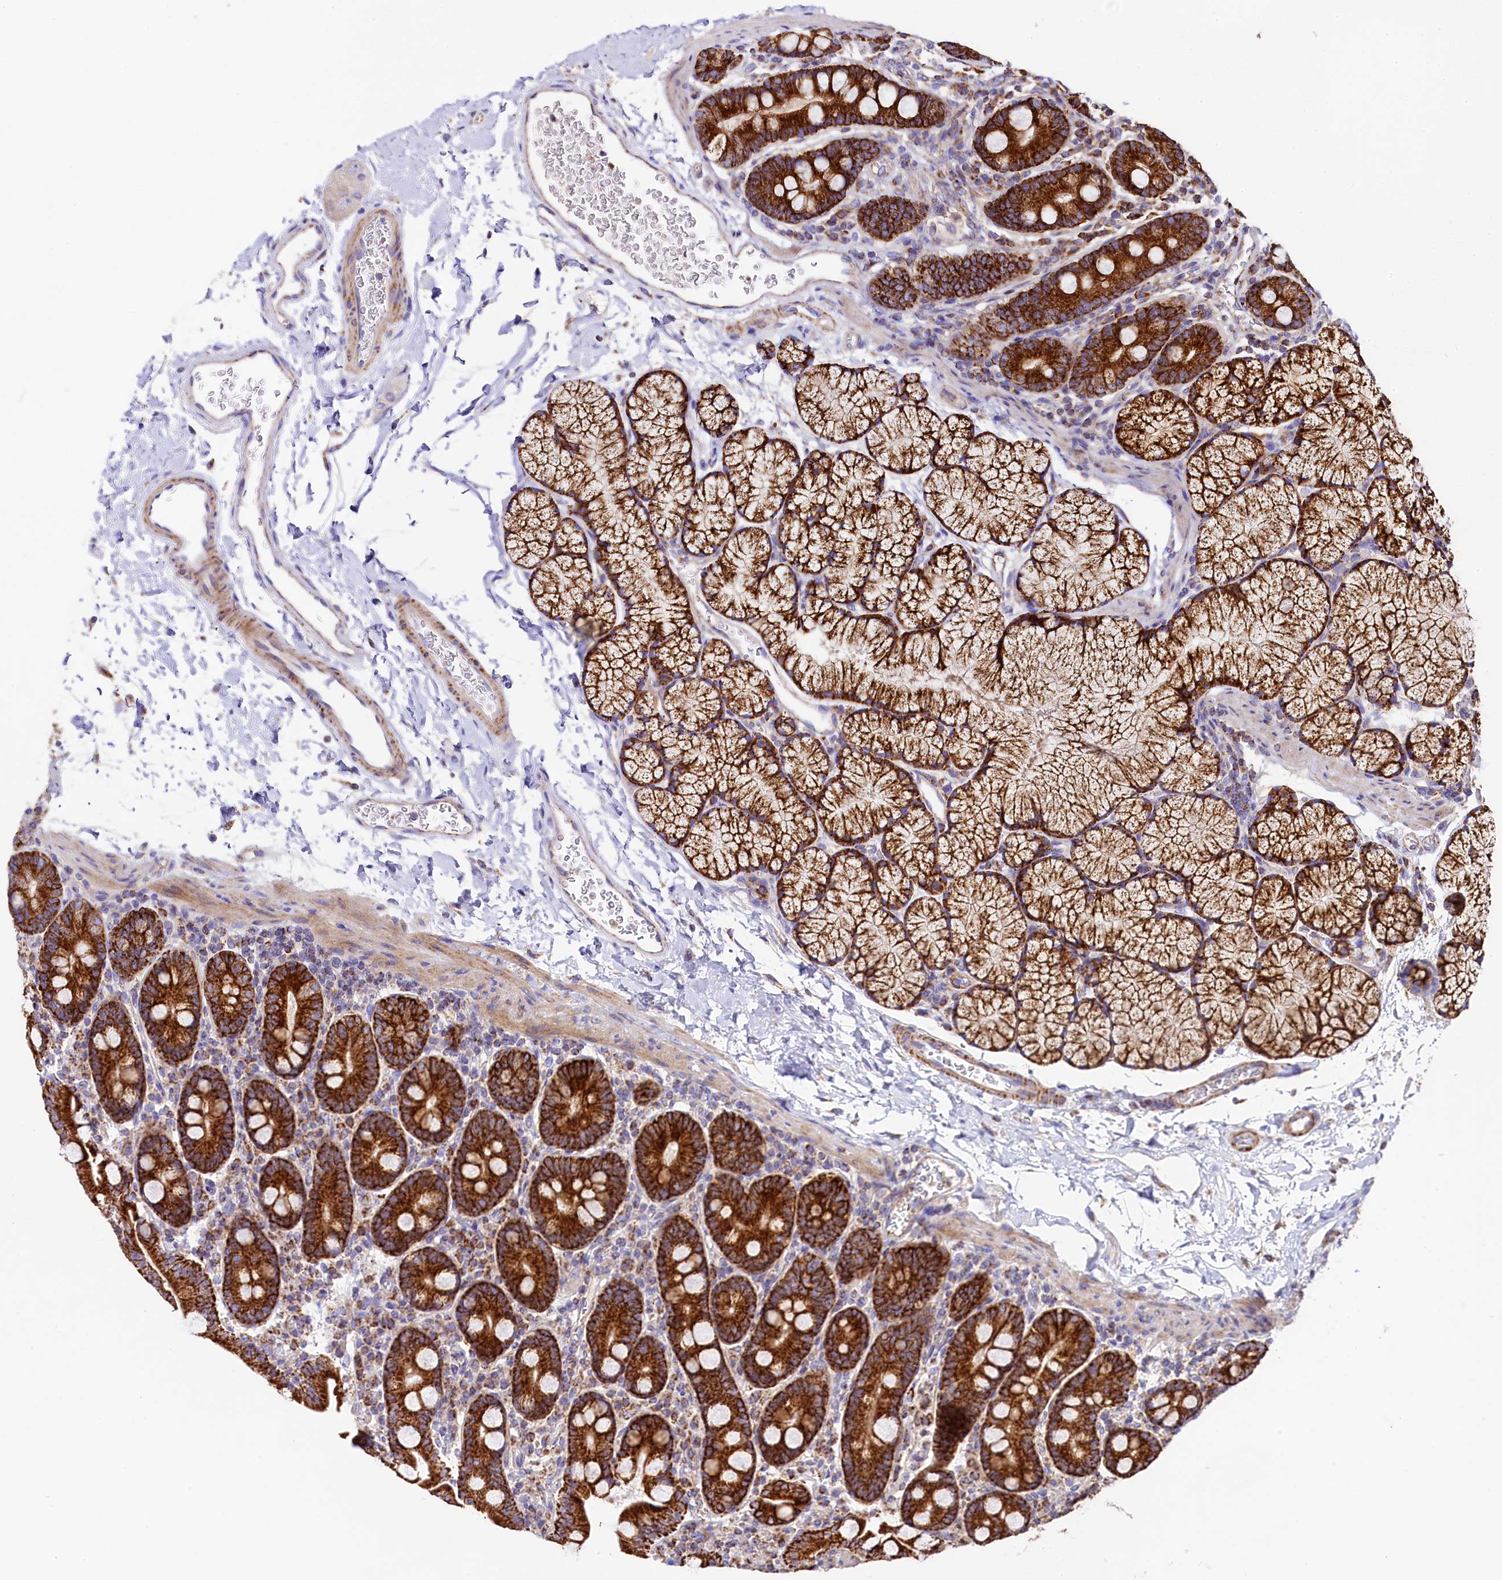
{"staining": {"intensity": "strong", "quantity": ">75%", "location": "cytoplasmic/membranous"}, "tissue": "duodenum", "cell_type": "Glandular cells", "image_type": "normal", "snomed": [{"axis": "morphology", "description": "Normal tissue, NOS"}, {"axis": "topography", "description": "Duodenum"}], "caption": "Benign duodenum exhibits strong cytoplasmic/membranous staining in approximately >75% of glandular cells, visualized by immunohistochemistry.", "gene": "CLYBL", "patient": {"sex": "male", "age": 35}}